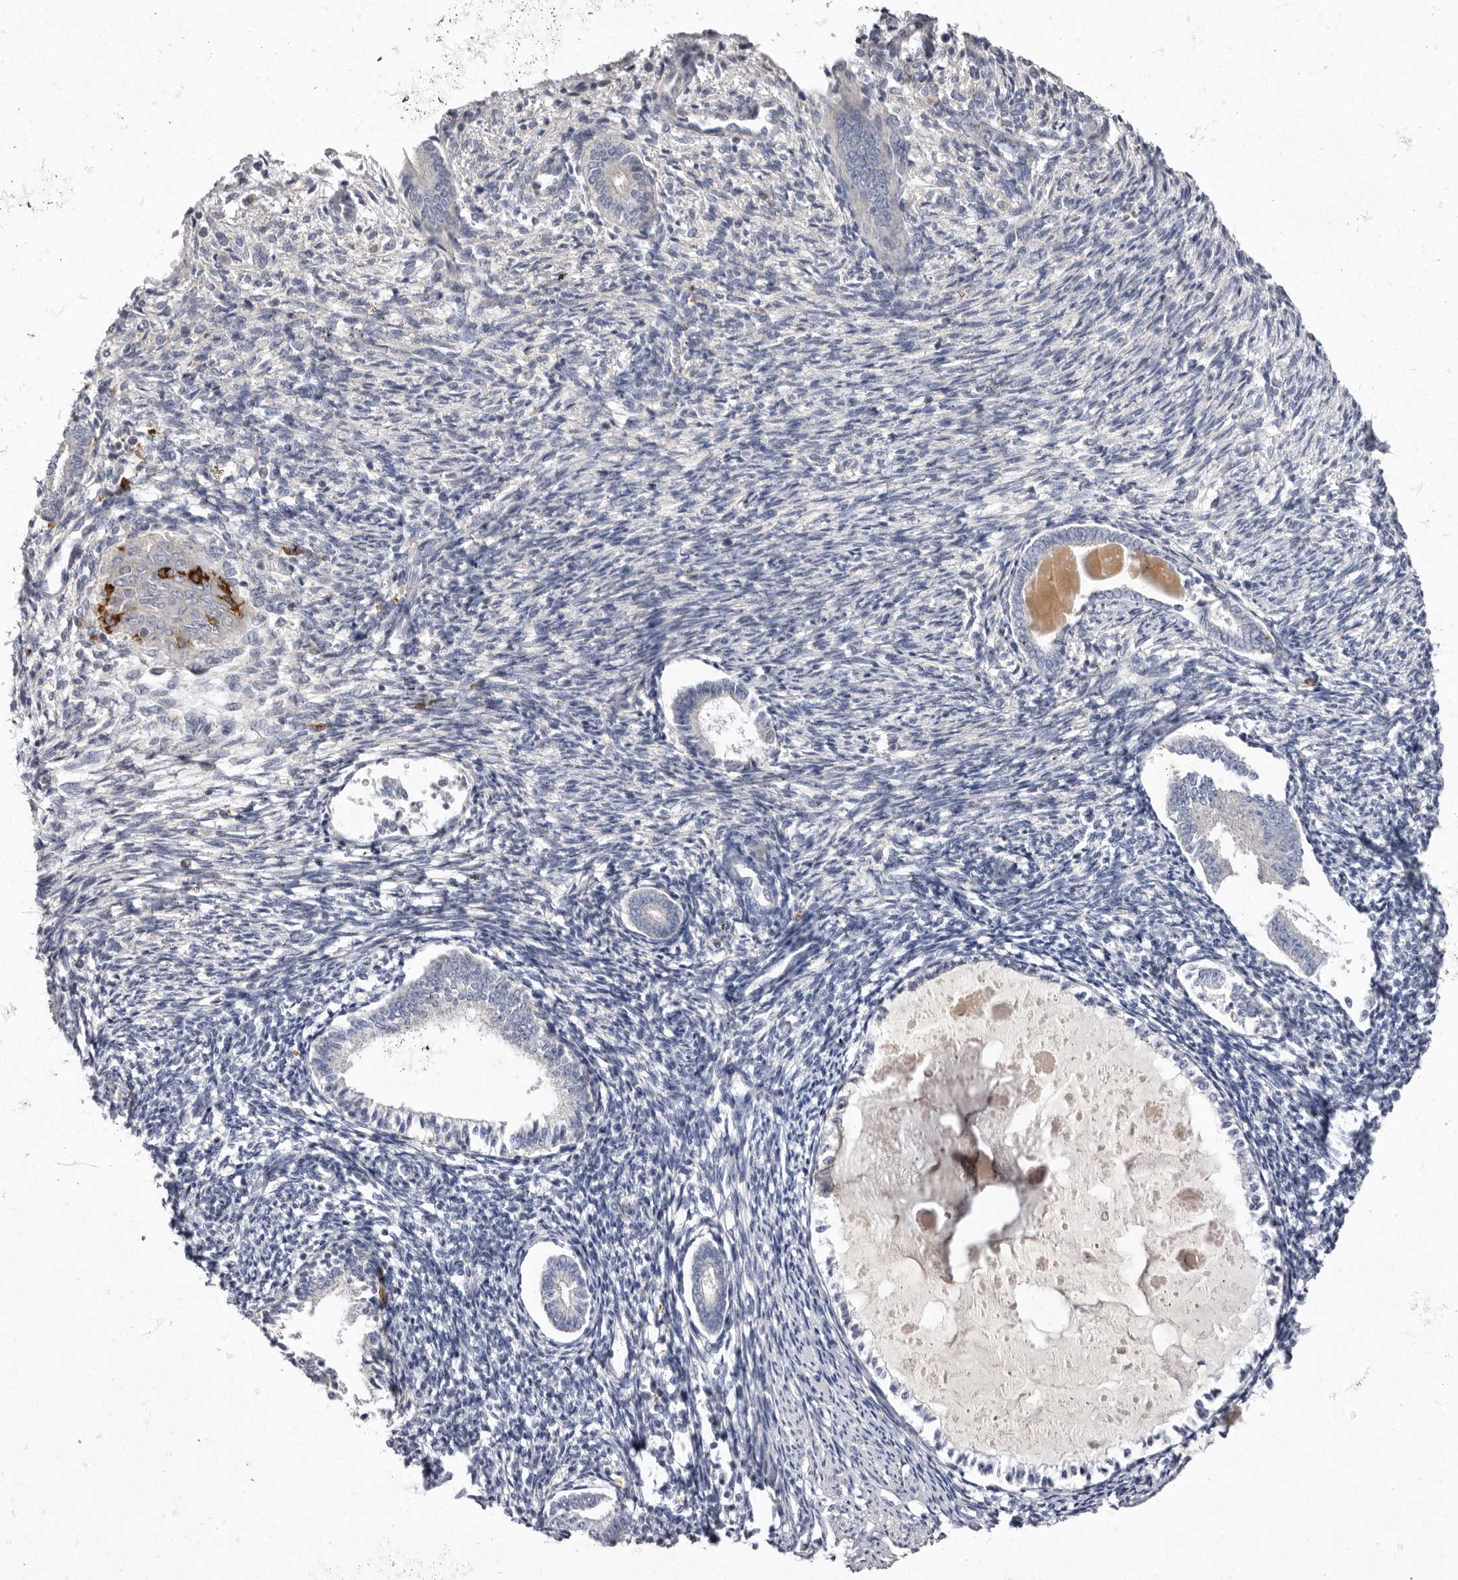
{"staining": {"intensity": "negative", "quantity": "none", "location": "none"}, "tissue": "endometrium", "cell_type": "Cells in endometrial stroma", "image_type": "normal", "snomed": [{"axis": "morphology", "description": "Normal tissue, NOS"}, {"axis": "topography", "description": "Endometrium"}], "caption": "Immunohistochemical staining of normal endometrium exhibits no significant positivity in cells in endometrial stroma.", "gene": "S1PR5", "patient": {"sex": "female", "age": 56}}